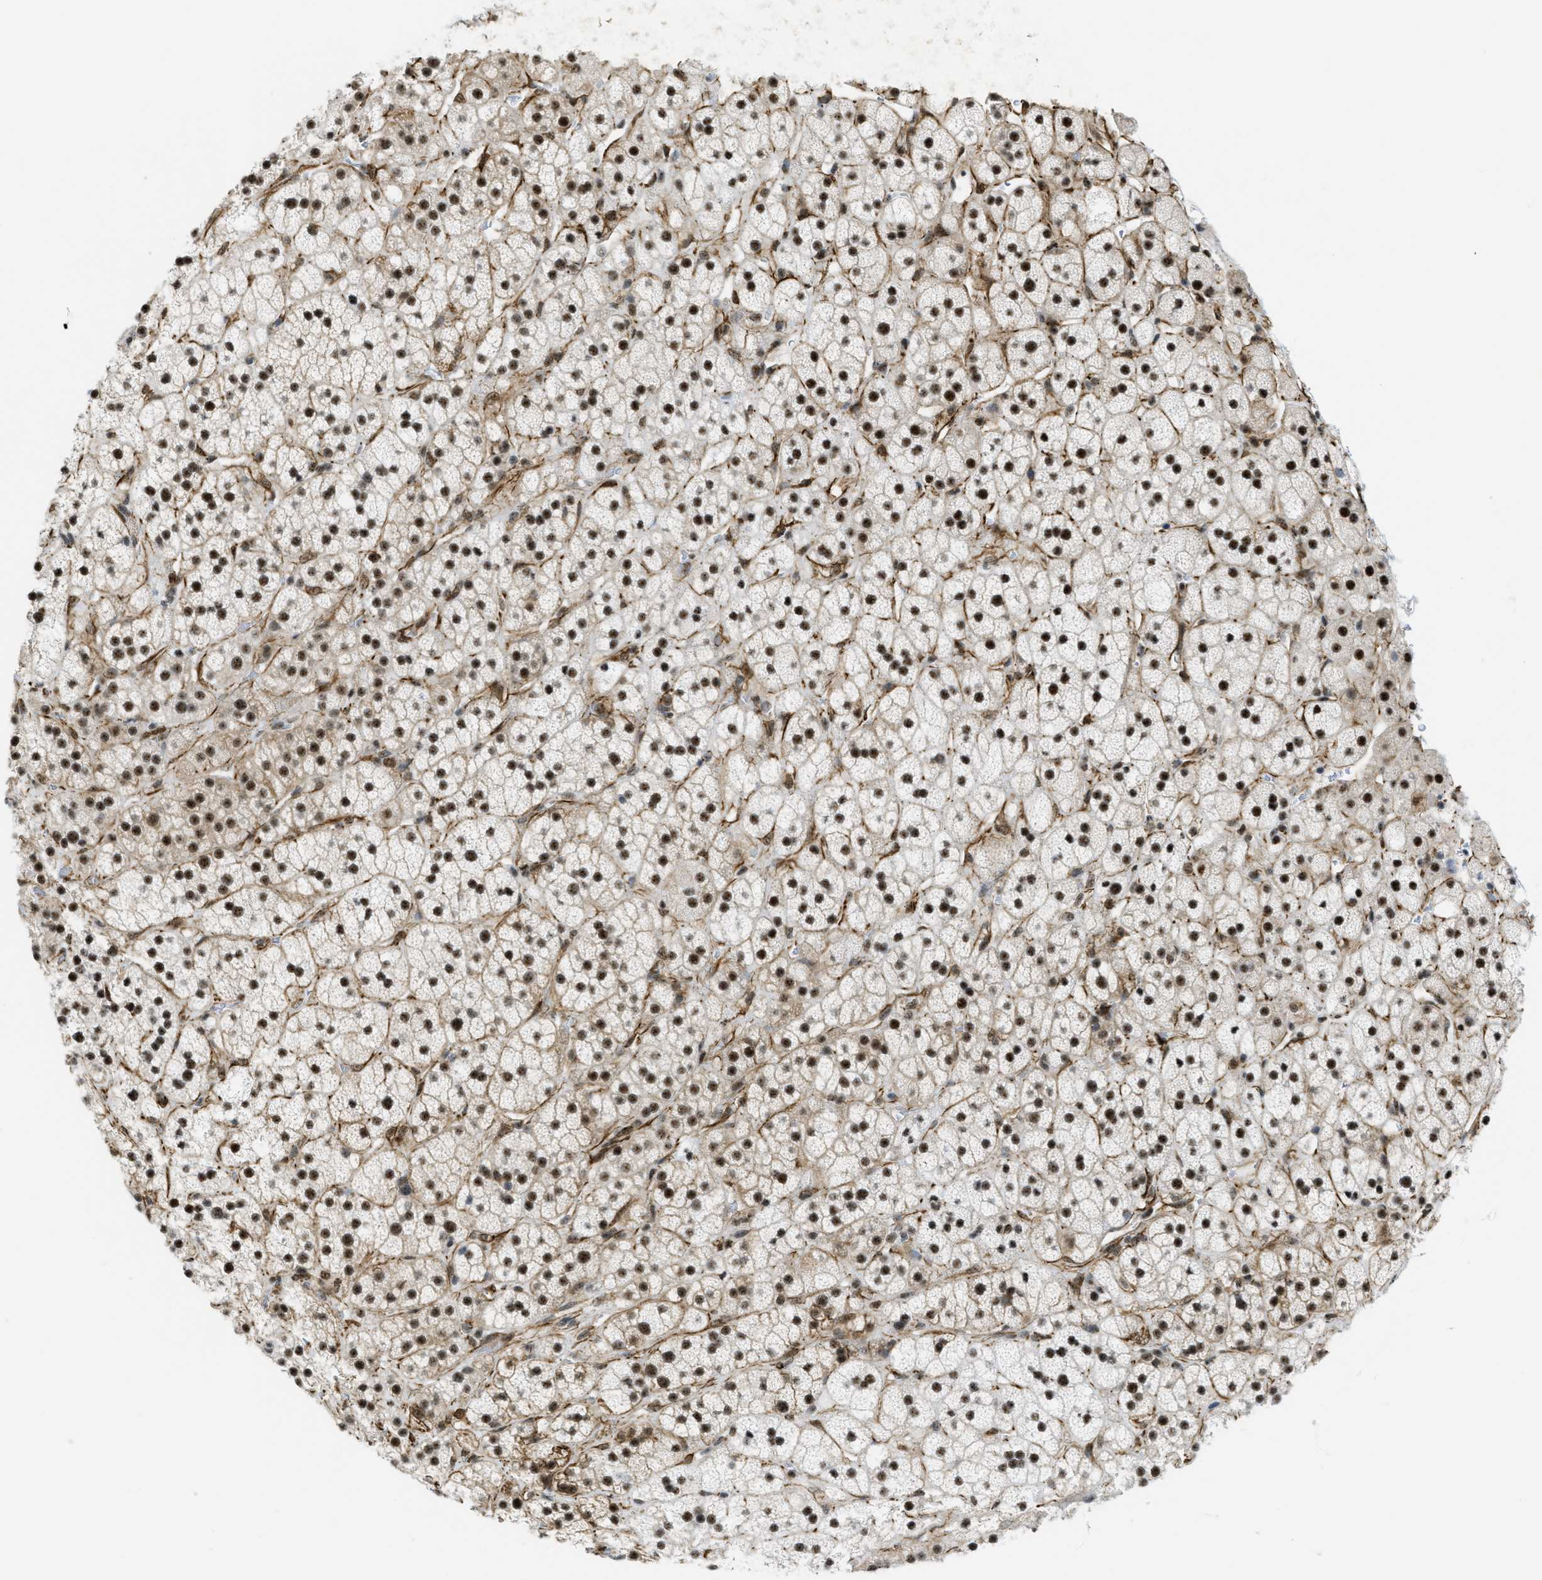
{"staining": {"intensity": "moderate", "quantity": ">75%", "location": "nuclear"}, "tissue": "adrenal gland", "cell_type": "Glandular cells", "image_type": "normal", "snomed": [{"axis": "morphology", "description": "Normal tissue, NOS"}, {"axis": "topography", "description": "Adrenal gland"}], "caption": "Immunohistochemistry (IHC) image of normal adrenal gland: adrenal gland stained using IHC shows medium levels of moderate protein expression localized specifically in the nuclear of glandular cells, appearing as a nuclear brown color.", "gene": "LRRC8B", "patient": {"sex": "male", "age": 56}}